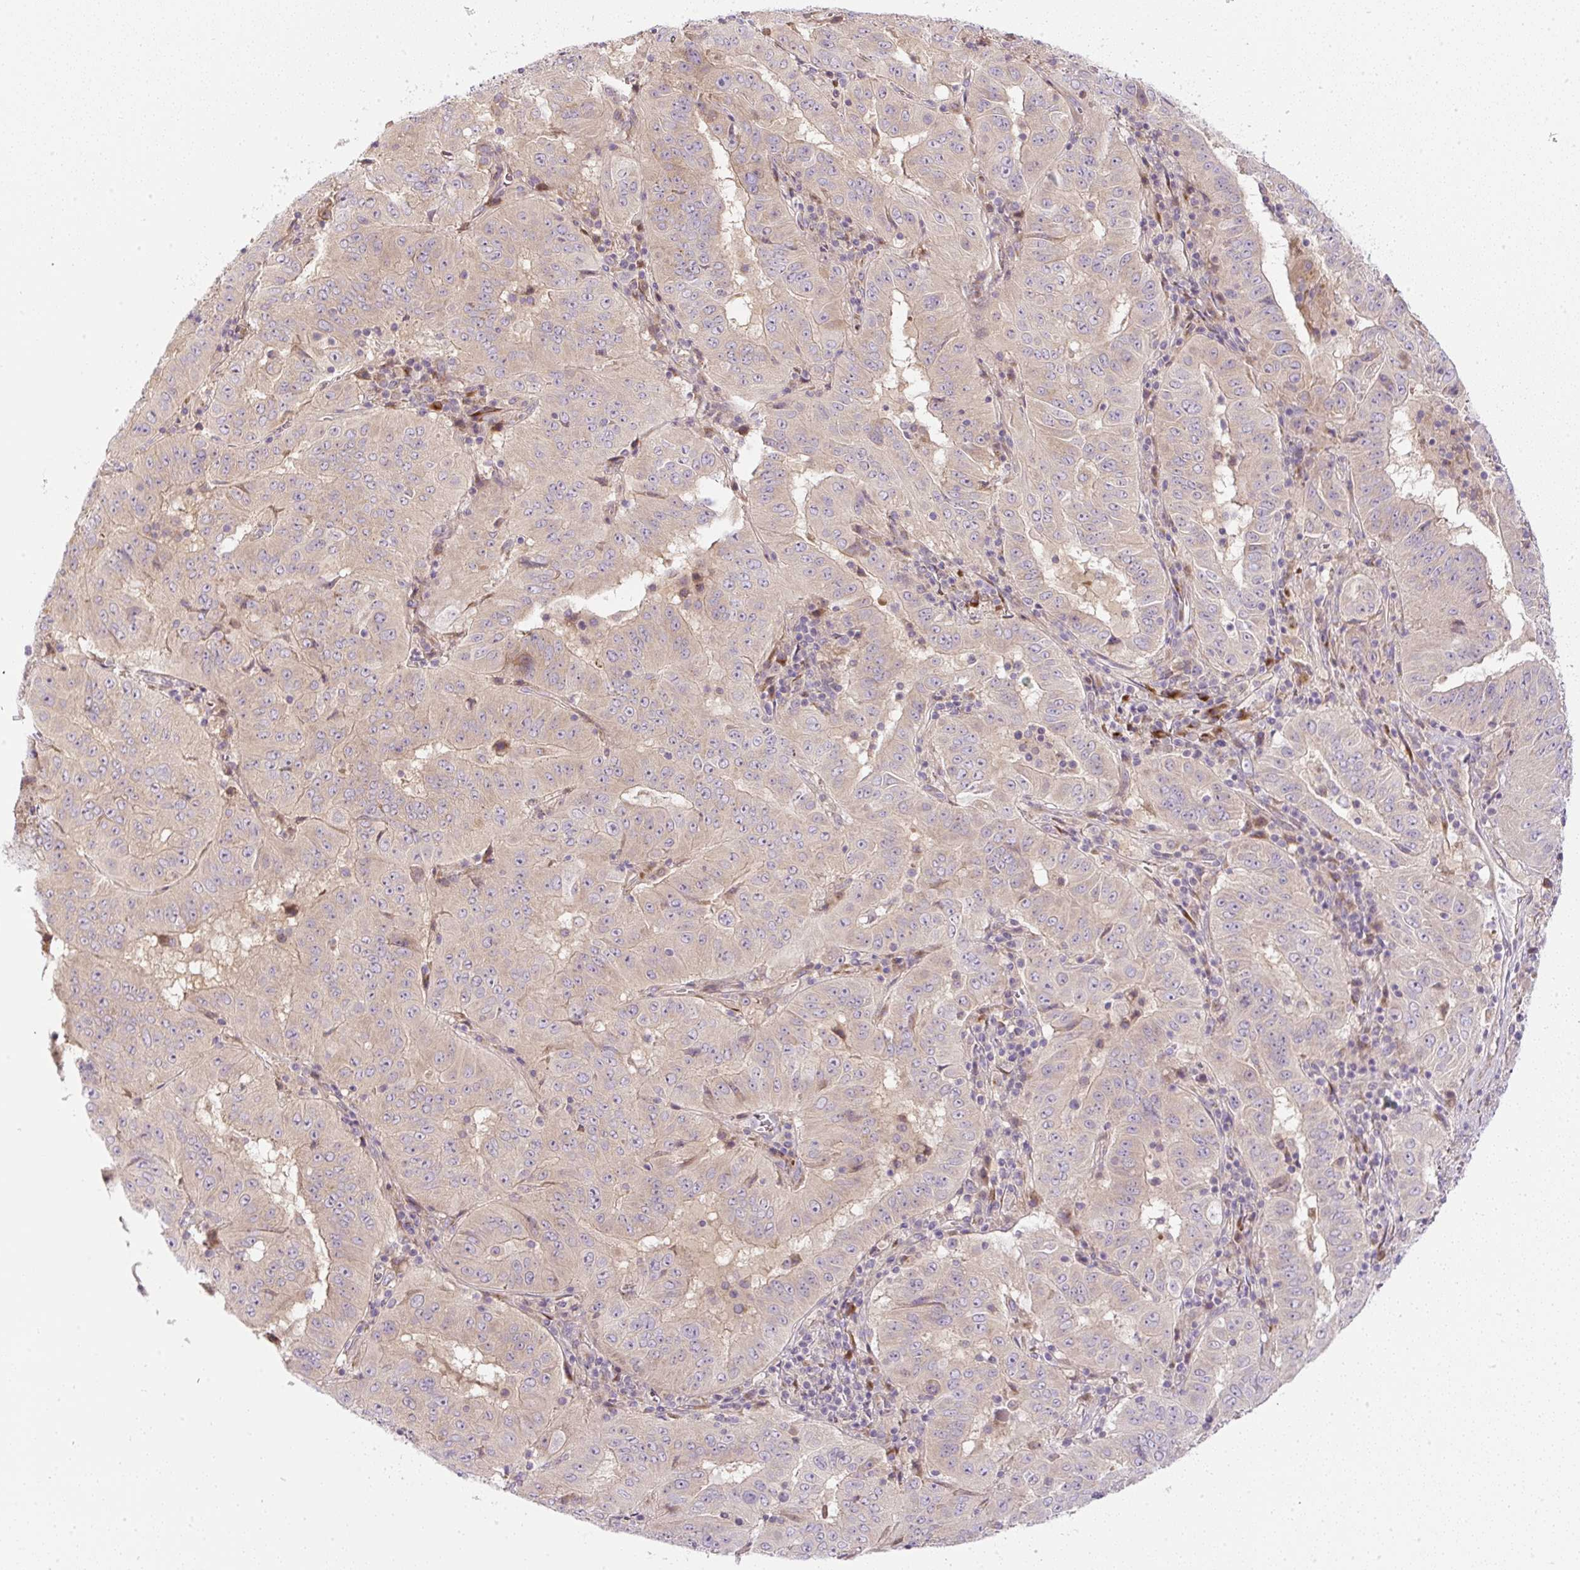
{"staining": {"intensity": "weak", "quantity": "25%-75%", "location": "cytoplasmic/membranous"}, "tissue": "pancreatic cancer", "cell_type": "Tumor cells", "image_type": "cancer", "snomed": [{"axis": "morphology", "description": "Adenocarcinoma, NOS"}, {"axis": "topography", "description": "Pancreas"}], "caption": "Protein positivity by IHC displays weak cytoplasmic/membranous positivity in approximately 25%-75% of tumor cells in pancreatic cancer.", "gene": "MLX", "patient": {"sex": "male", "age": 63}}